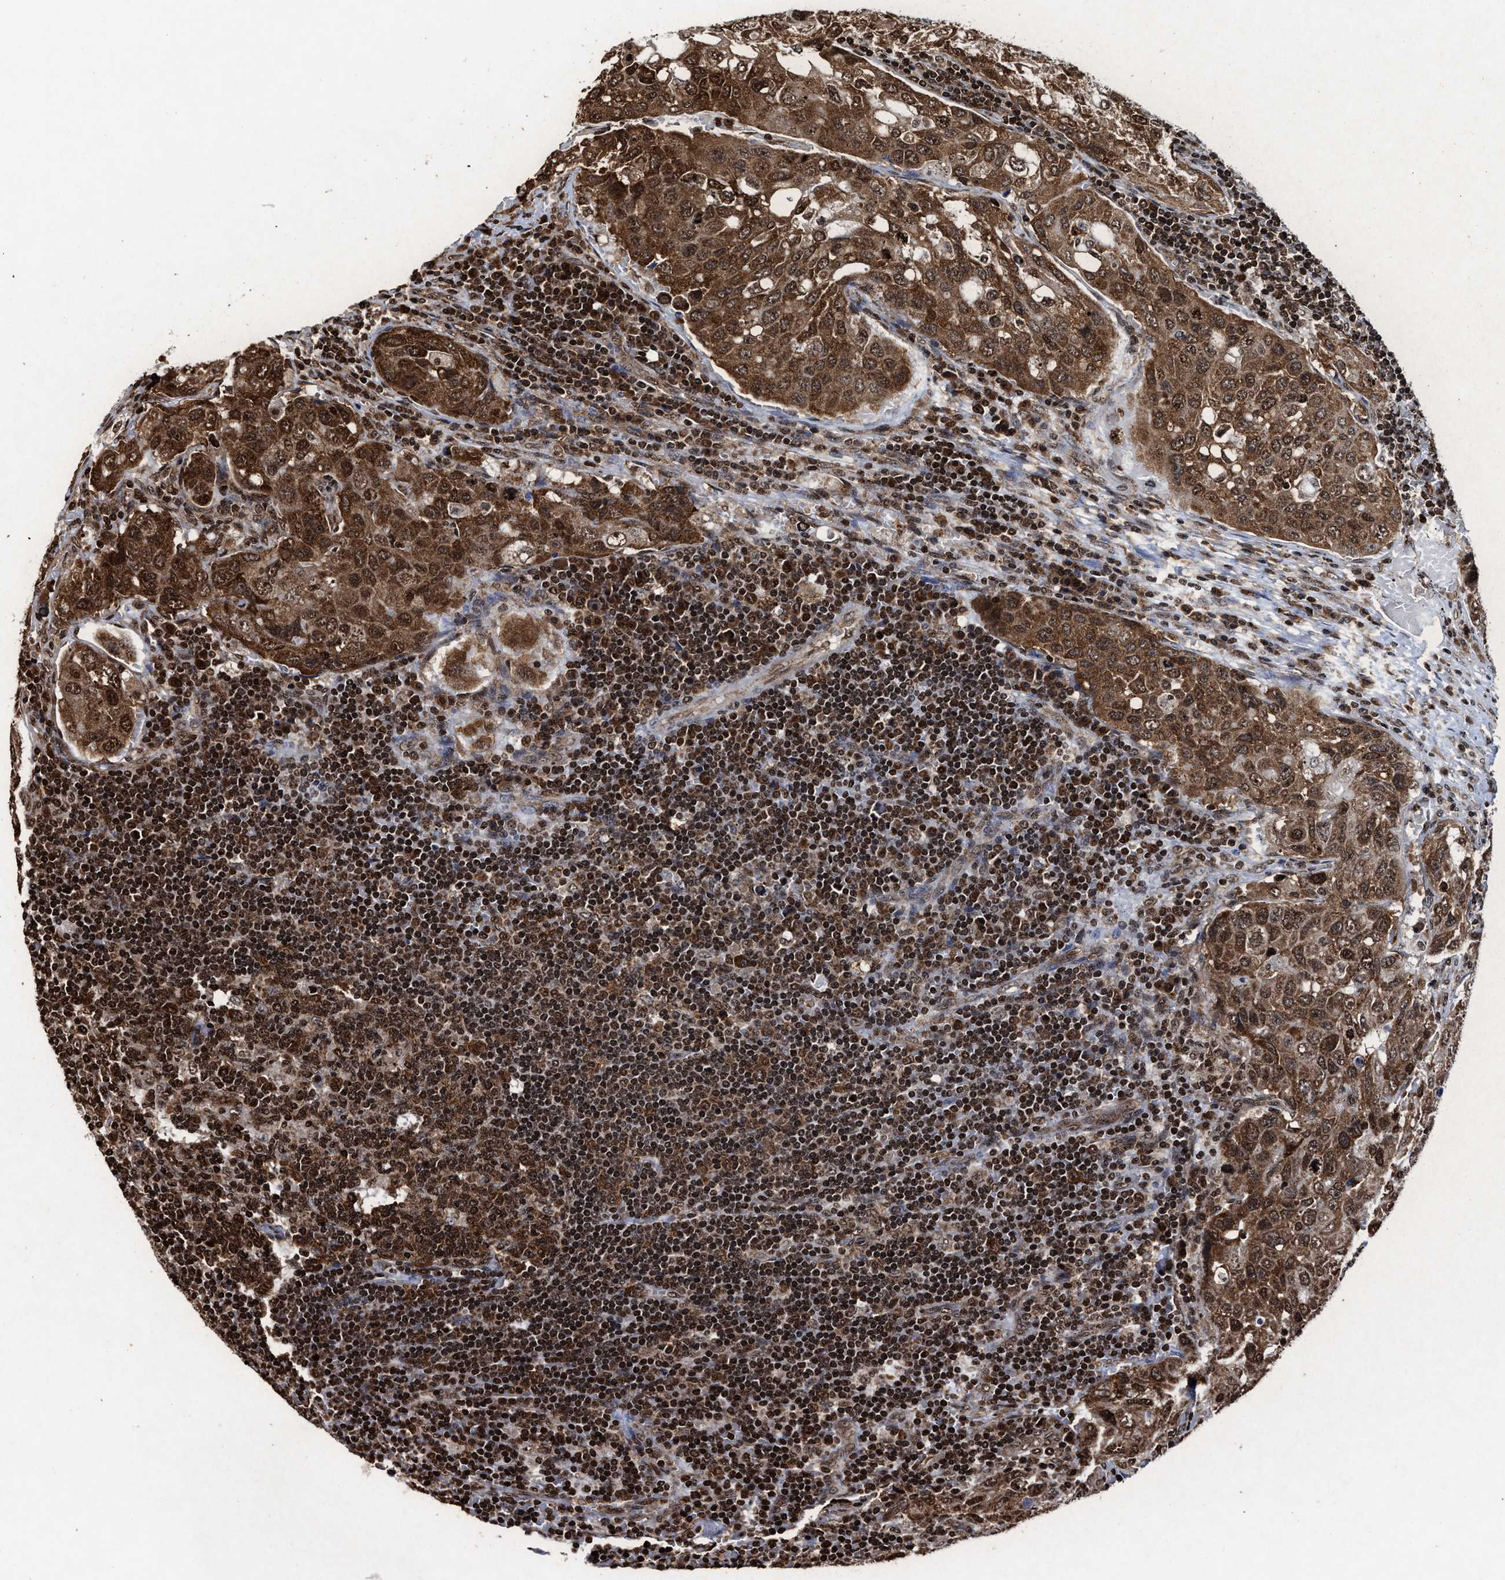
{"staining": {"intensity": "strong", "quantity": ">75%", "location": "cytoplasmic/membranous,nuclear"}, "tissue": "urothelial cancer", "cell_type": "Tumor cells", "image_type": "cancer", "snomed": [{"axis": "morphology", "description": "Urothelial carcinoma, High grade"}, {"axis": "topography", "description": "Lymph node"}, {"axis": "topography", "description": "Urinary bladder"}], "caption": "There is high levels of strong cytoplasmic/membranous and nuclear positivity in tumor cells of urothelial cancer, as demonstrated by immunohistochemical staining (brown color).", "gene": "ALYREF", "patient": {"sex": "male", "age": 51}}